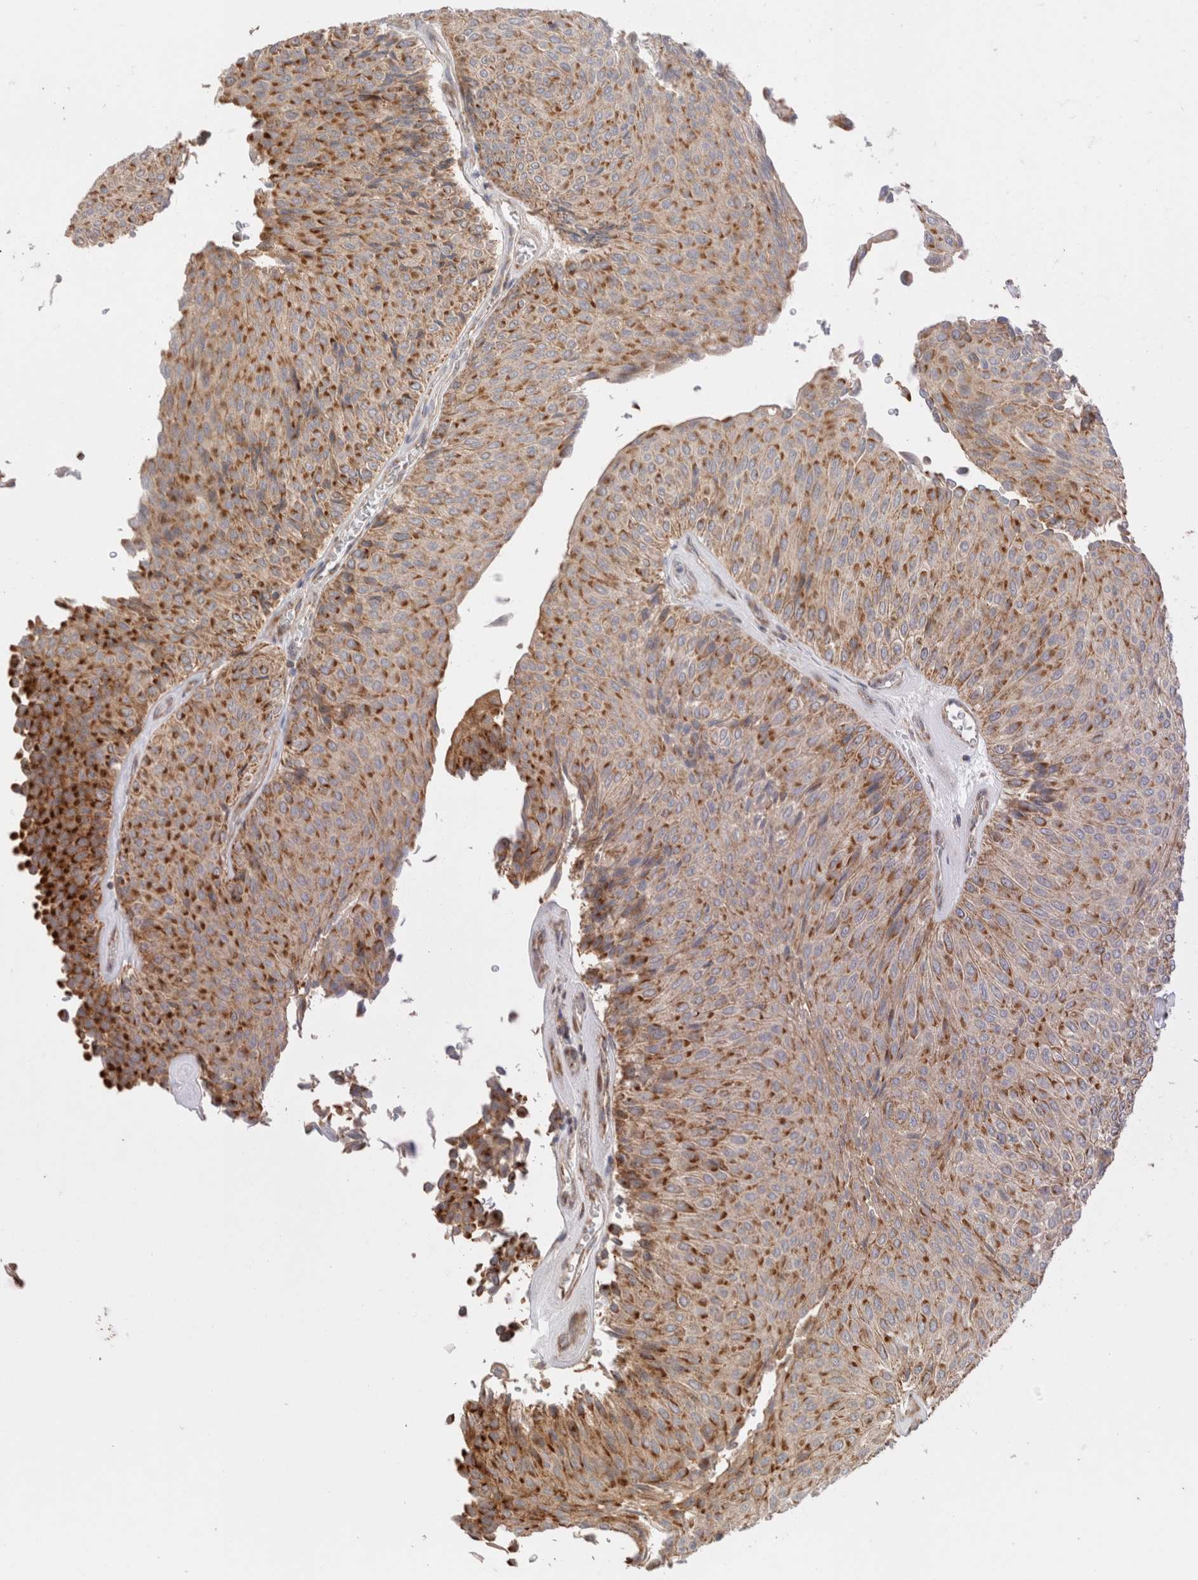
{"staining": {"intensity": "strong", "quantity": "25%-75%", "location": "cytoplasmic/membranous"}, "tissue": "urothelial cancer", "cell_type": "Tumor cells", "image_type": "cancer", "snomed": [{"axis": "morphology", "description": "Urothelial carcinoma, Low grade"}, {"axis": "topography", "description": "Urinary bladder"}], "caption": "Low-grade urothelial carcinoma tissue demonstrates strong cytoplasmic/membranous positivity in about 25%-75% of tumor cells, visualized by immunohistochemistry.", "gene": "MRM3", "patient": {"sex": "male", "age": 78}}